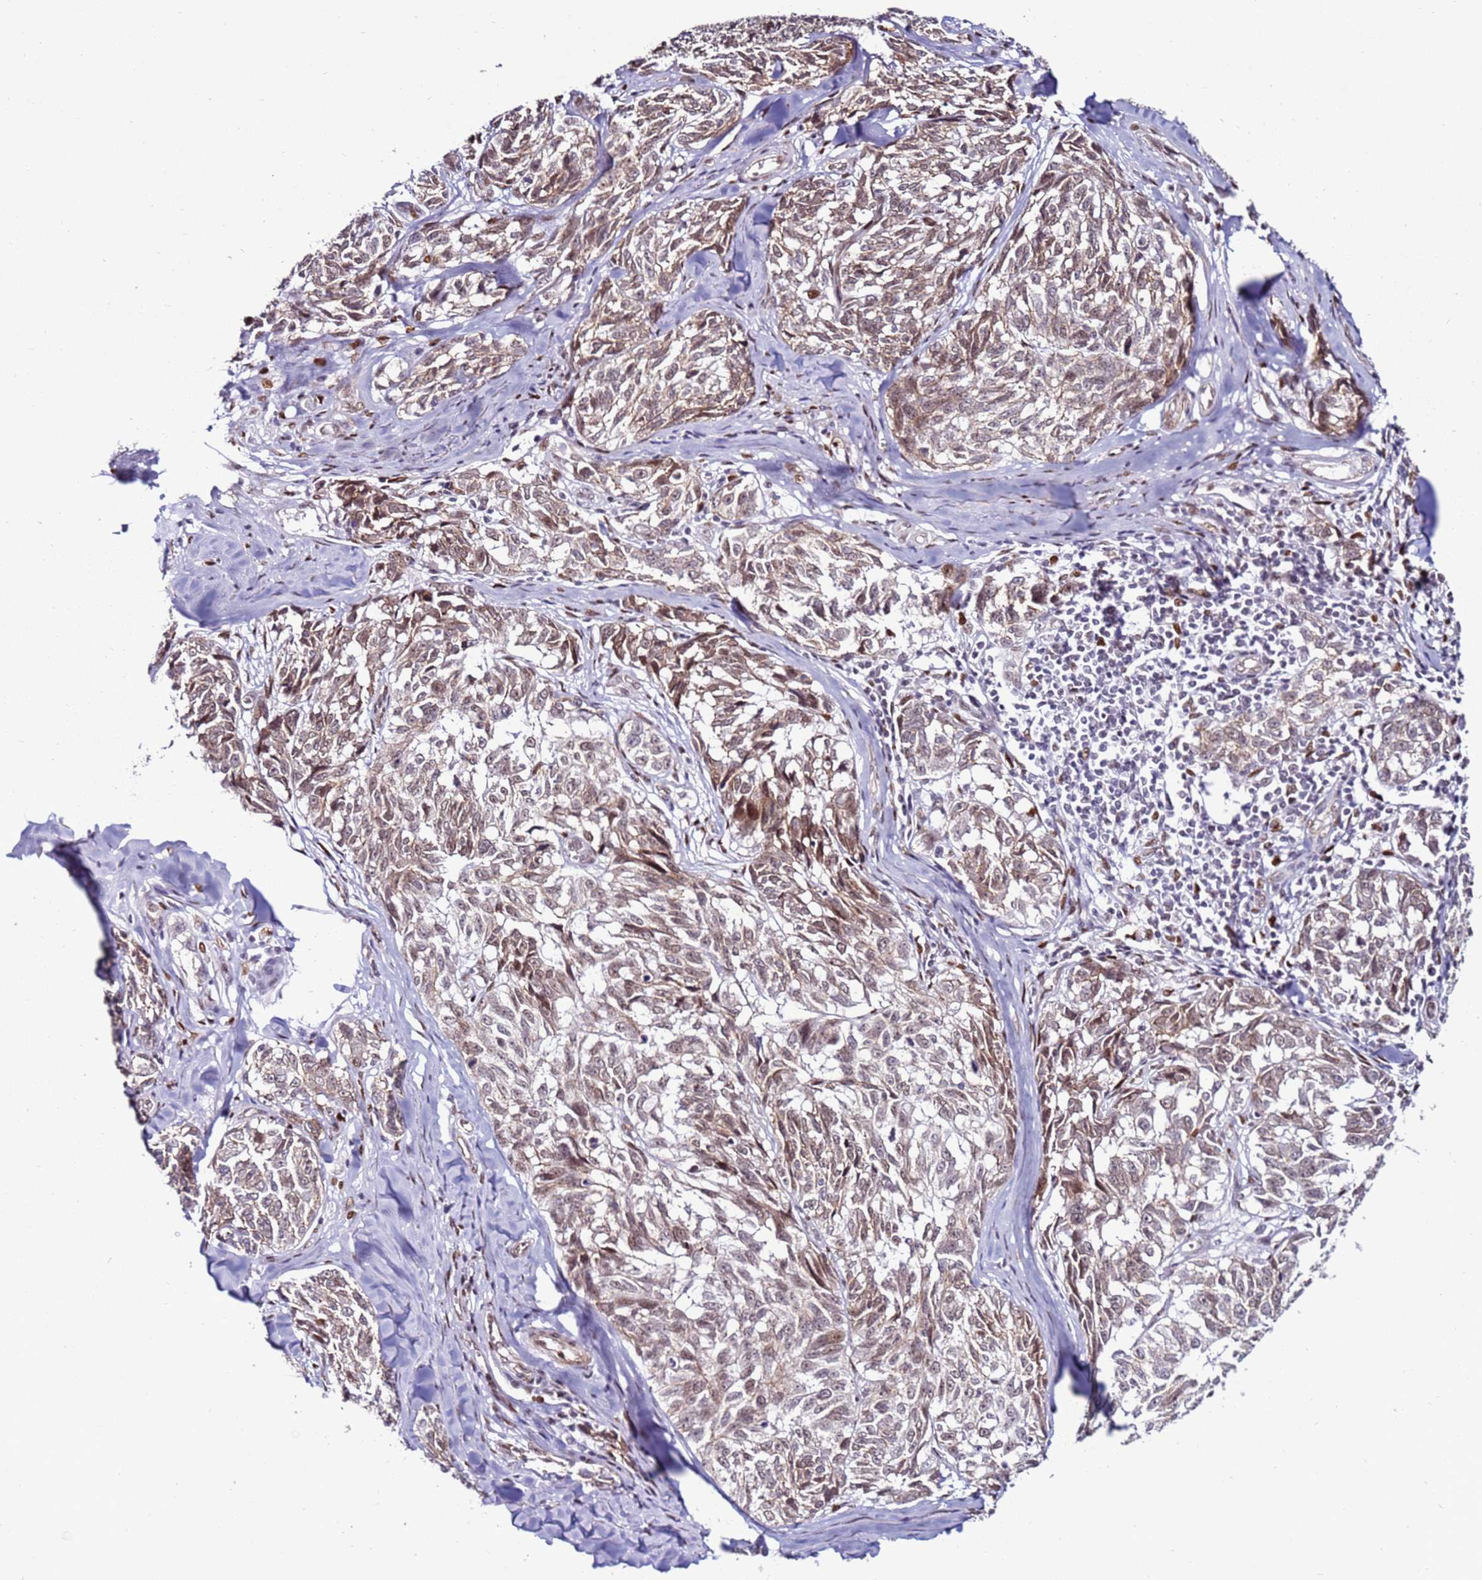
{"staining": {"intensity": "weak", "quantity": ">75%", "location": "nuclear"}, "tissue": "melanoma", "cell_type": "Tumor cells", "image_type": "cancer", "snomed": [{"axis": "morphology", "description": "Normal tissue, NOS"}, {"axis": "morphology", "description": "Malignant melanoma, NOS"}, {"axis": "topography", "description": "Skin"}], "caption": "This is an image of immunohistochemistry (IHC) staining of melanoma, which shows weak expression in the nuclear of tumor cells.", "gene": "KPNA4", "patient": {"sex": "female", "age": 64}}